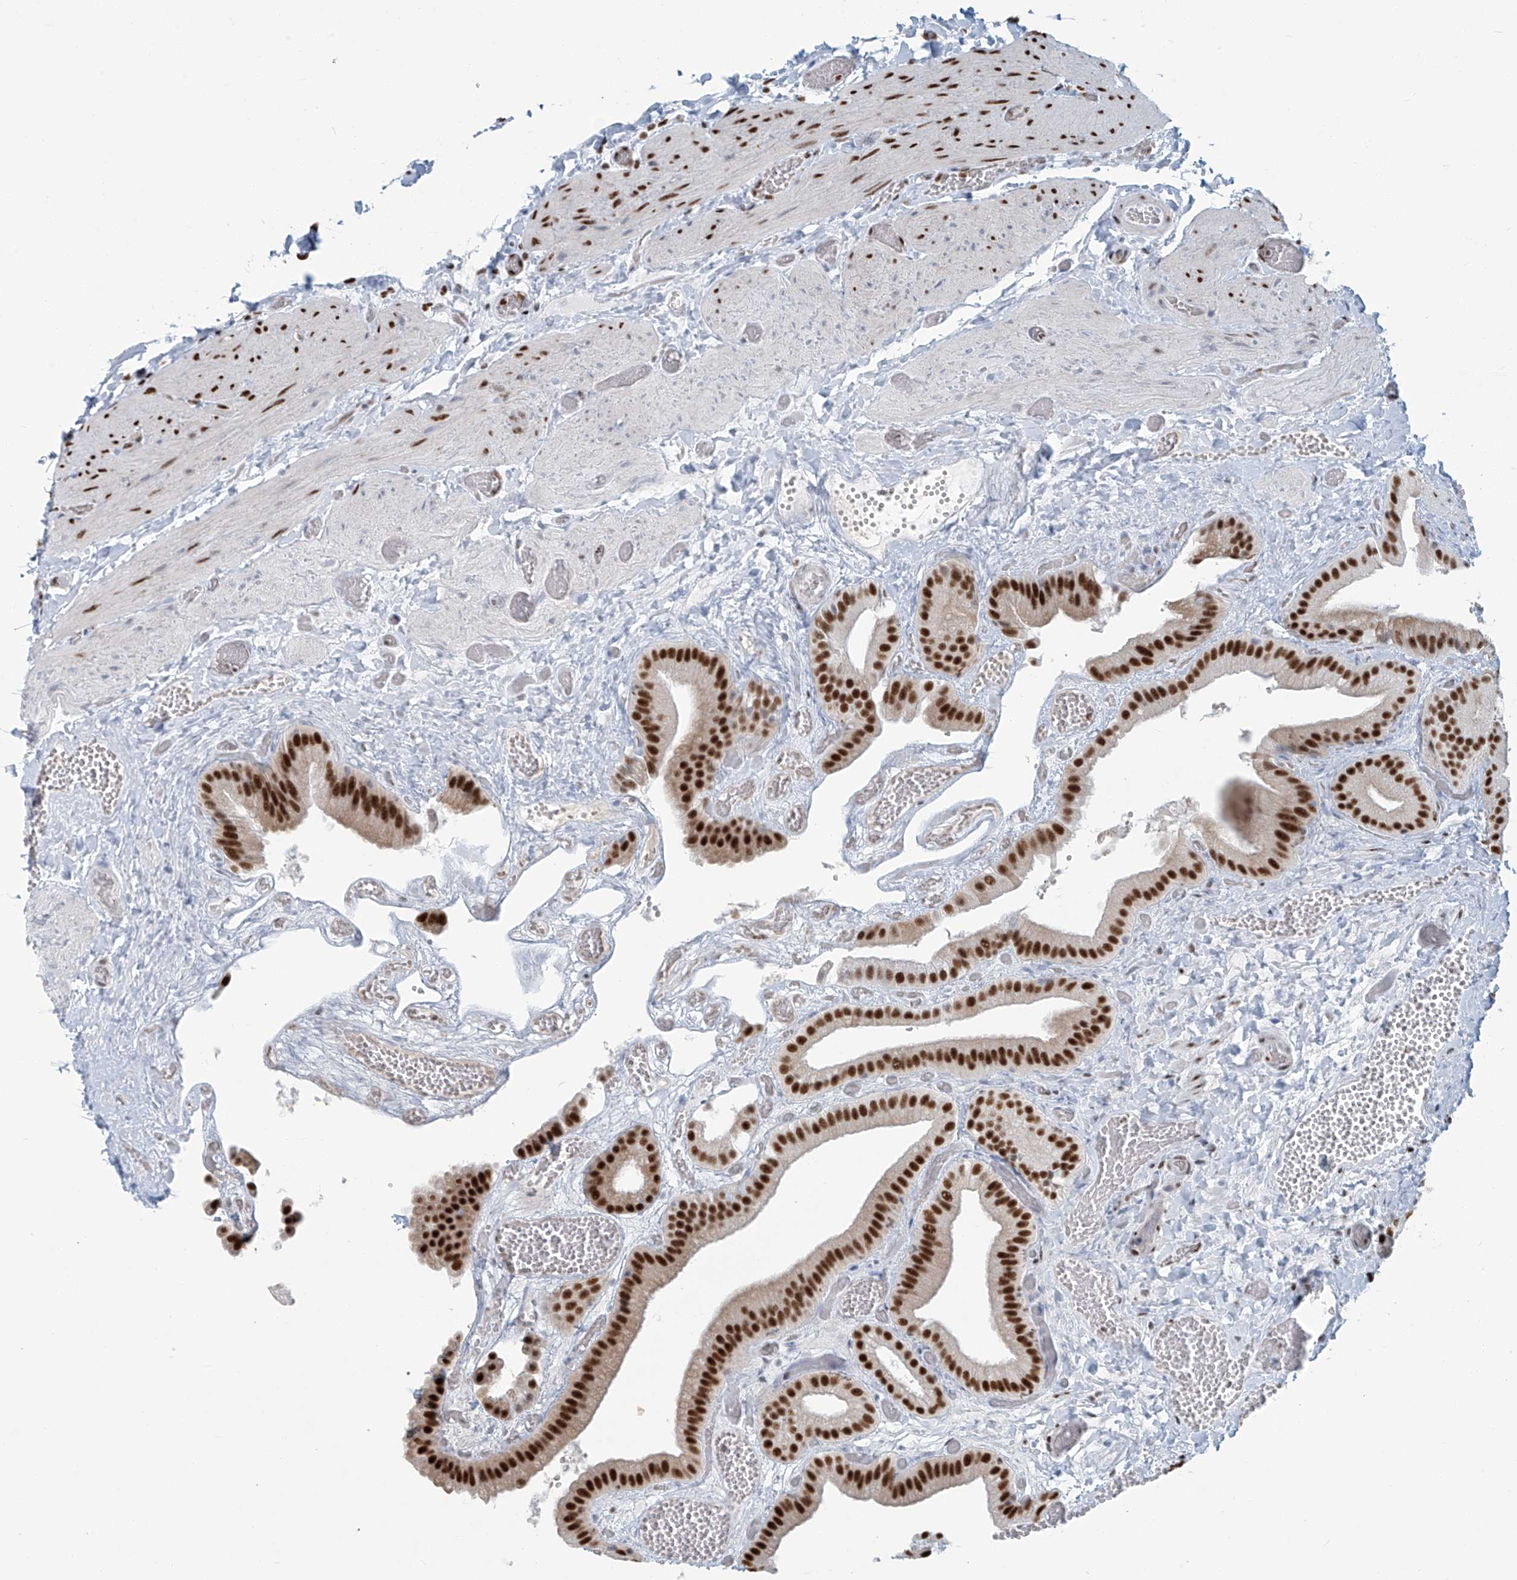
{"staining": {"intensity": "strong", "quantity": ">75%", "location": "nuclear"}, "tissue": "gallbladder", "cell_type": "Glandular cells", "image_type": "normal", "snomed": [{"axis": "morphology", "description": "Normal tissue, NOS"}, {"axis": "topography", "description": "Gallbladder"}], "caption": "Approximately >75% of glandular cells in unremarkable human gallbladder show strong nuclear protein staining as visualized by brown immunohistochemical staining.", "gene": "ENSG00000257390", "patient": {"sex": "female", "age": 64}}